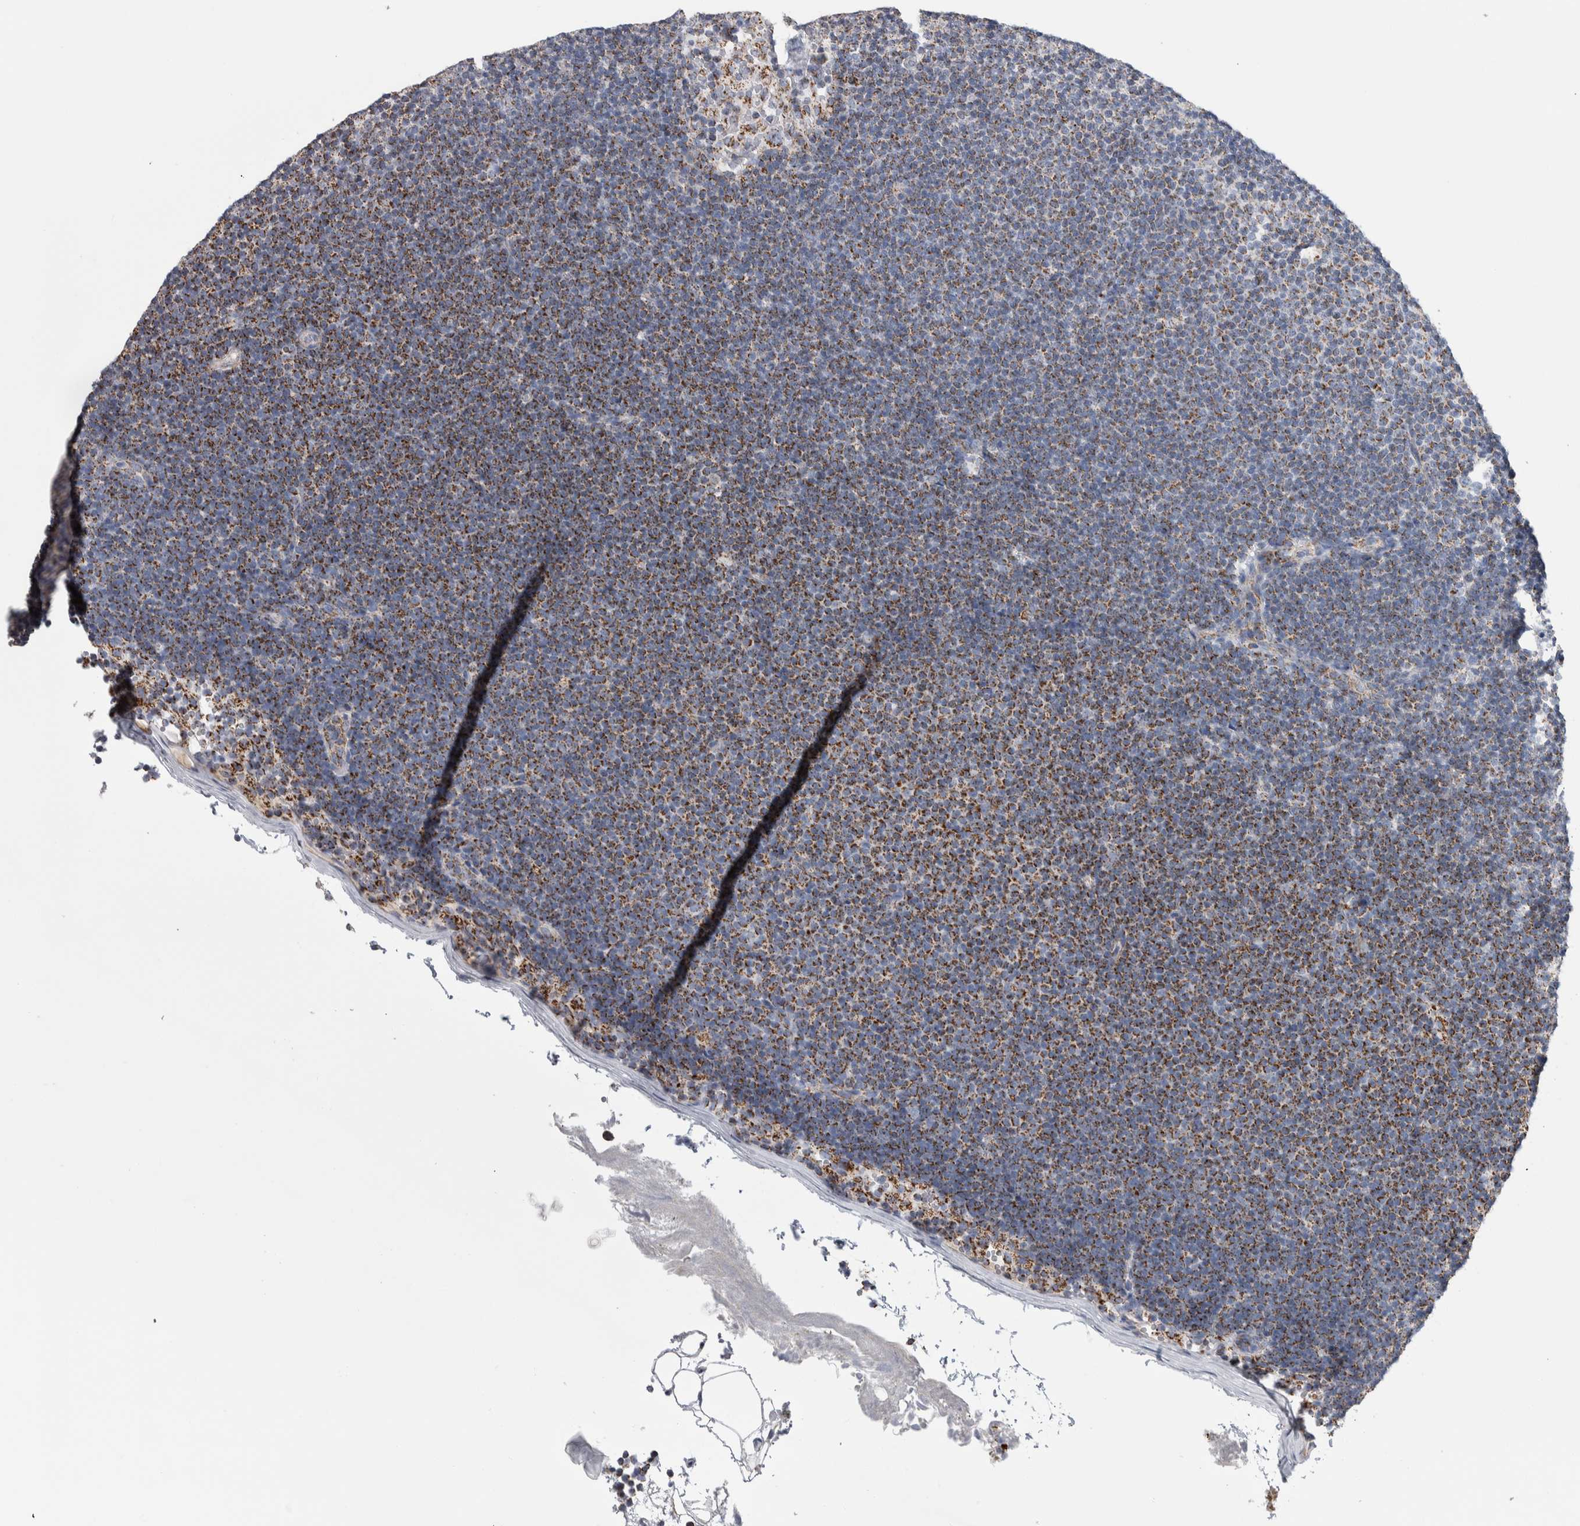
{"staining": {"intensity": "moderate", "quantity": ">75%", "location": "cytoplasmic/membranous"}, "tissue": "lymphoma", "cell_type": "Tumor cells", "image_type": "cancer", "snomed": [{"axis": "morphology", "description": "Malignant lymphoma, non-Hodgkin's type, Low grade"}, {"axis": "topography", "description": "Lymph node"}], "caption": "Malignant lymphoma, non-Hodgkin's type (low-grade) tissue displays moderate cytoplasmic/membranous positivity in approximately >75% of tumor cells, visualized by immunohistochemistry. The protein is stained brown, and the nuclei are stained in blue (DAB IHC with brightfield microscopy, high magnification).", "gene": "ETFA", "patient": {"sex": "female", "age": 53}}